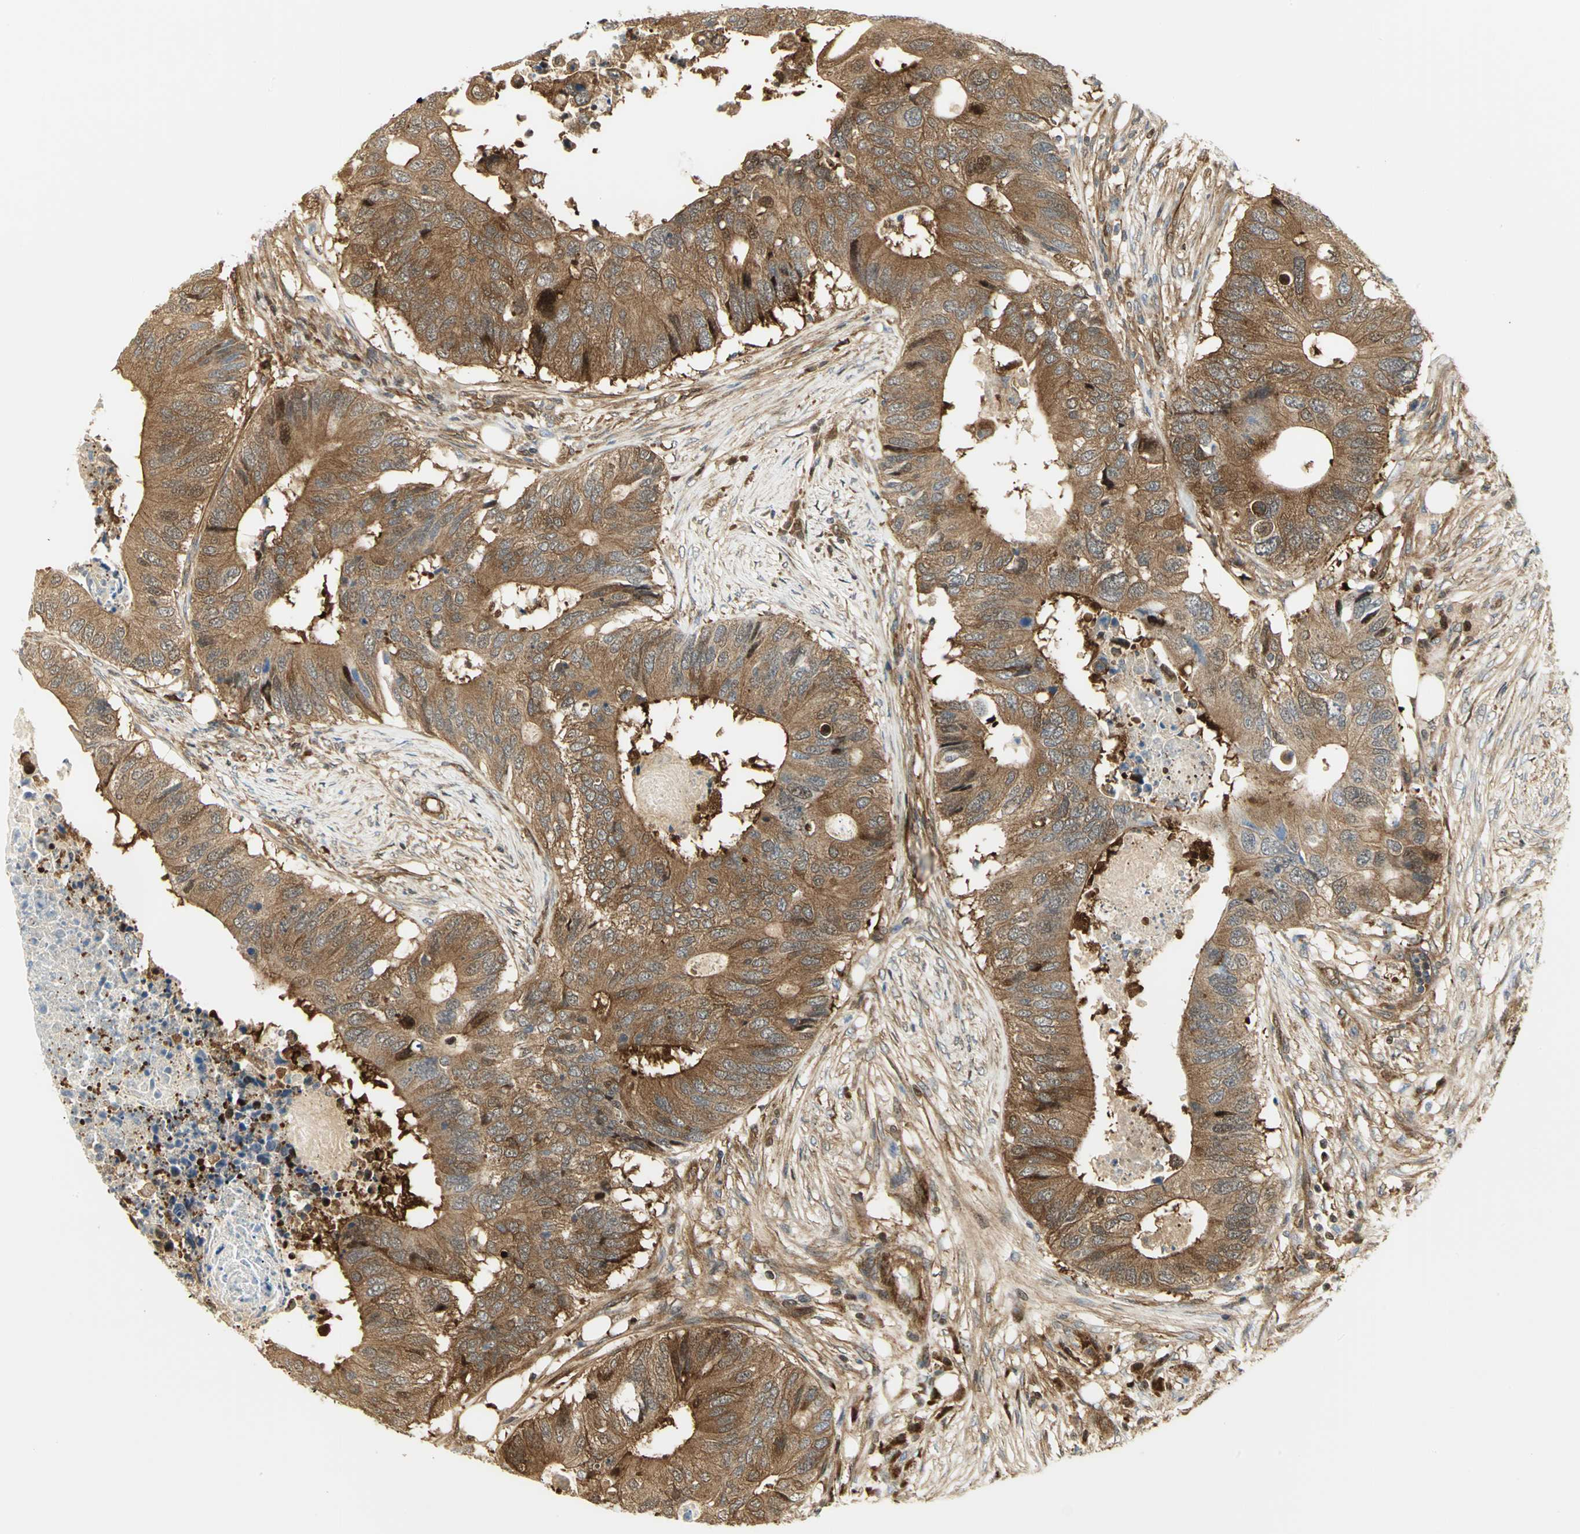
{"staining": {"intensity": "moderate", "quantity": ">75%", "location": "cytoplasmic/membranous"}, "tissue": "colorectal cancer", "cell_type": "Tumor cells", "image_type": "cancer", "snomed": [{"axis": "morphology", "description": "Adenocarcinoma, NOS"}, {"axis": "topography", "description": "Colon"}], "caption": "Human colorectal adenocarcinoma stained for a protein (brown) shows moderate cytoplasmic/membranous positive positivity in about >75% of tumor cells.", "gene": "EEA1", "patient": {"sex": "male", "age": 71}}